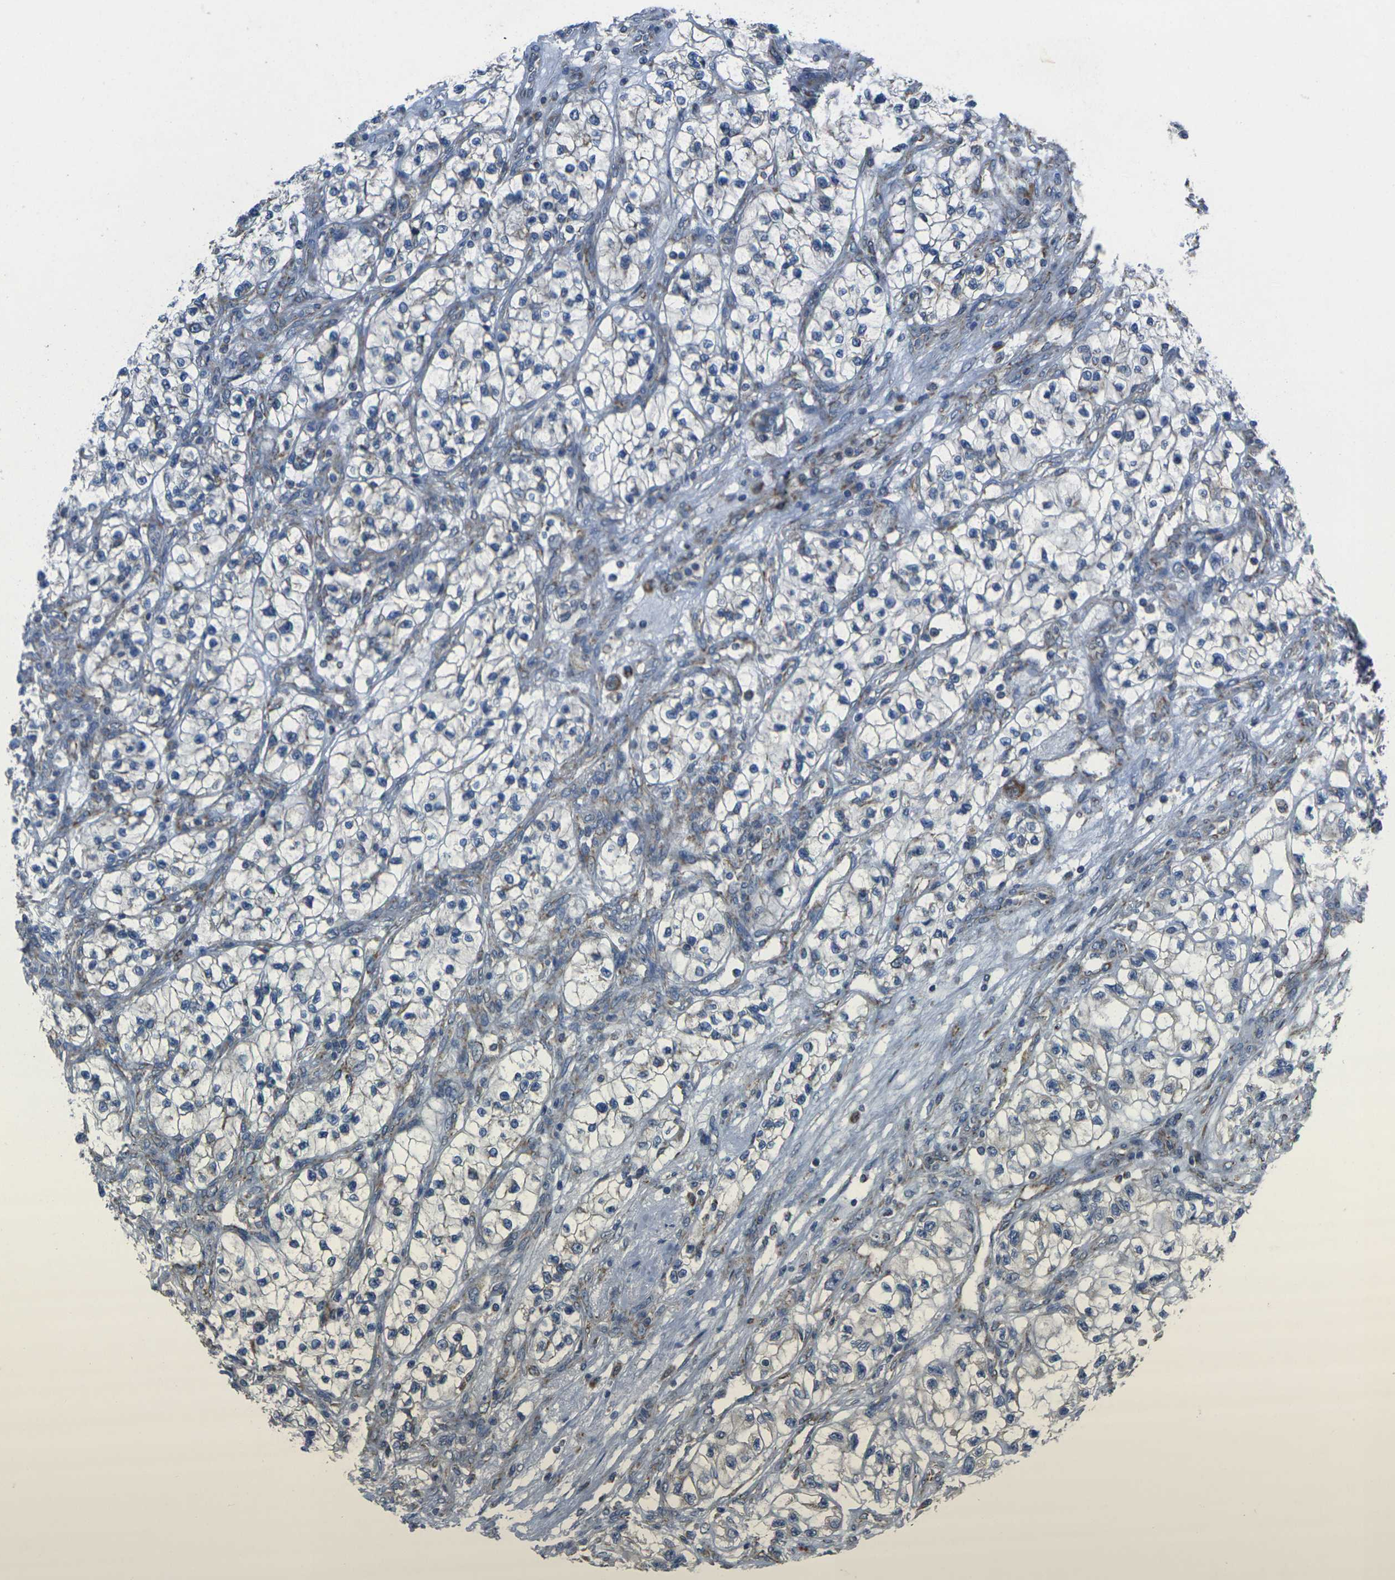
{"staining": {"intensity": "negative", "quantity": "none", "location": "none"}, "tissue": "renal cancer", "cell_type": "Tumor cells", "image_type": "cancer", "snomed": [{"axis": "morphology", "description": "Adenocarcinoma, NOS"}, {"axis": "topography", "description": "Kidney"}], "caption": "Renal adenocarcinoma was stained to show a protein in brown. There is no significant positivity in tumor cells. (DAB (3,3'-diaminobenzidine) immunohistochemistry (IHC), high magnification).", "gene": "TMEM120B", "patient": {"sex": "female", "age": 57}}